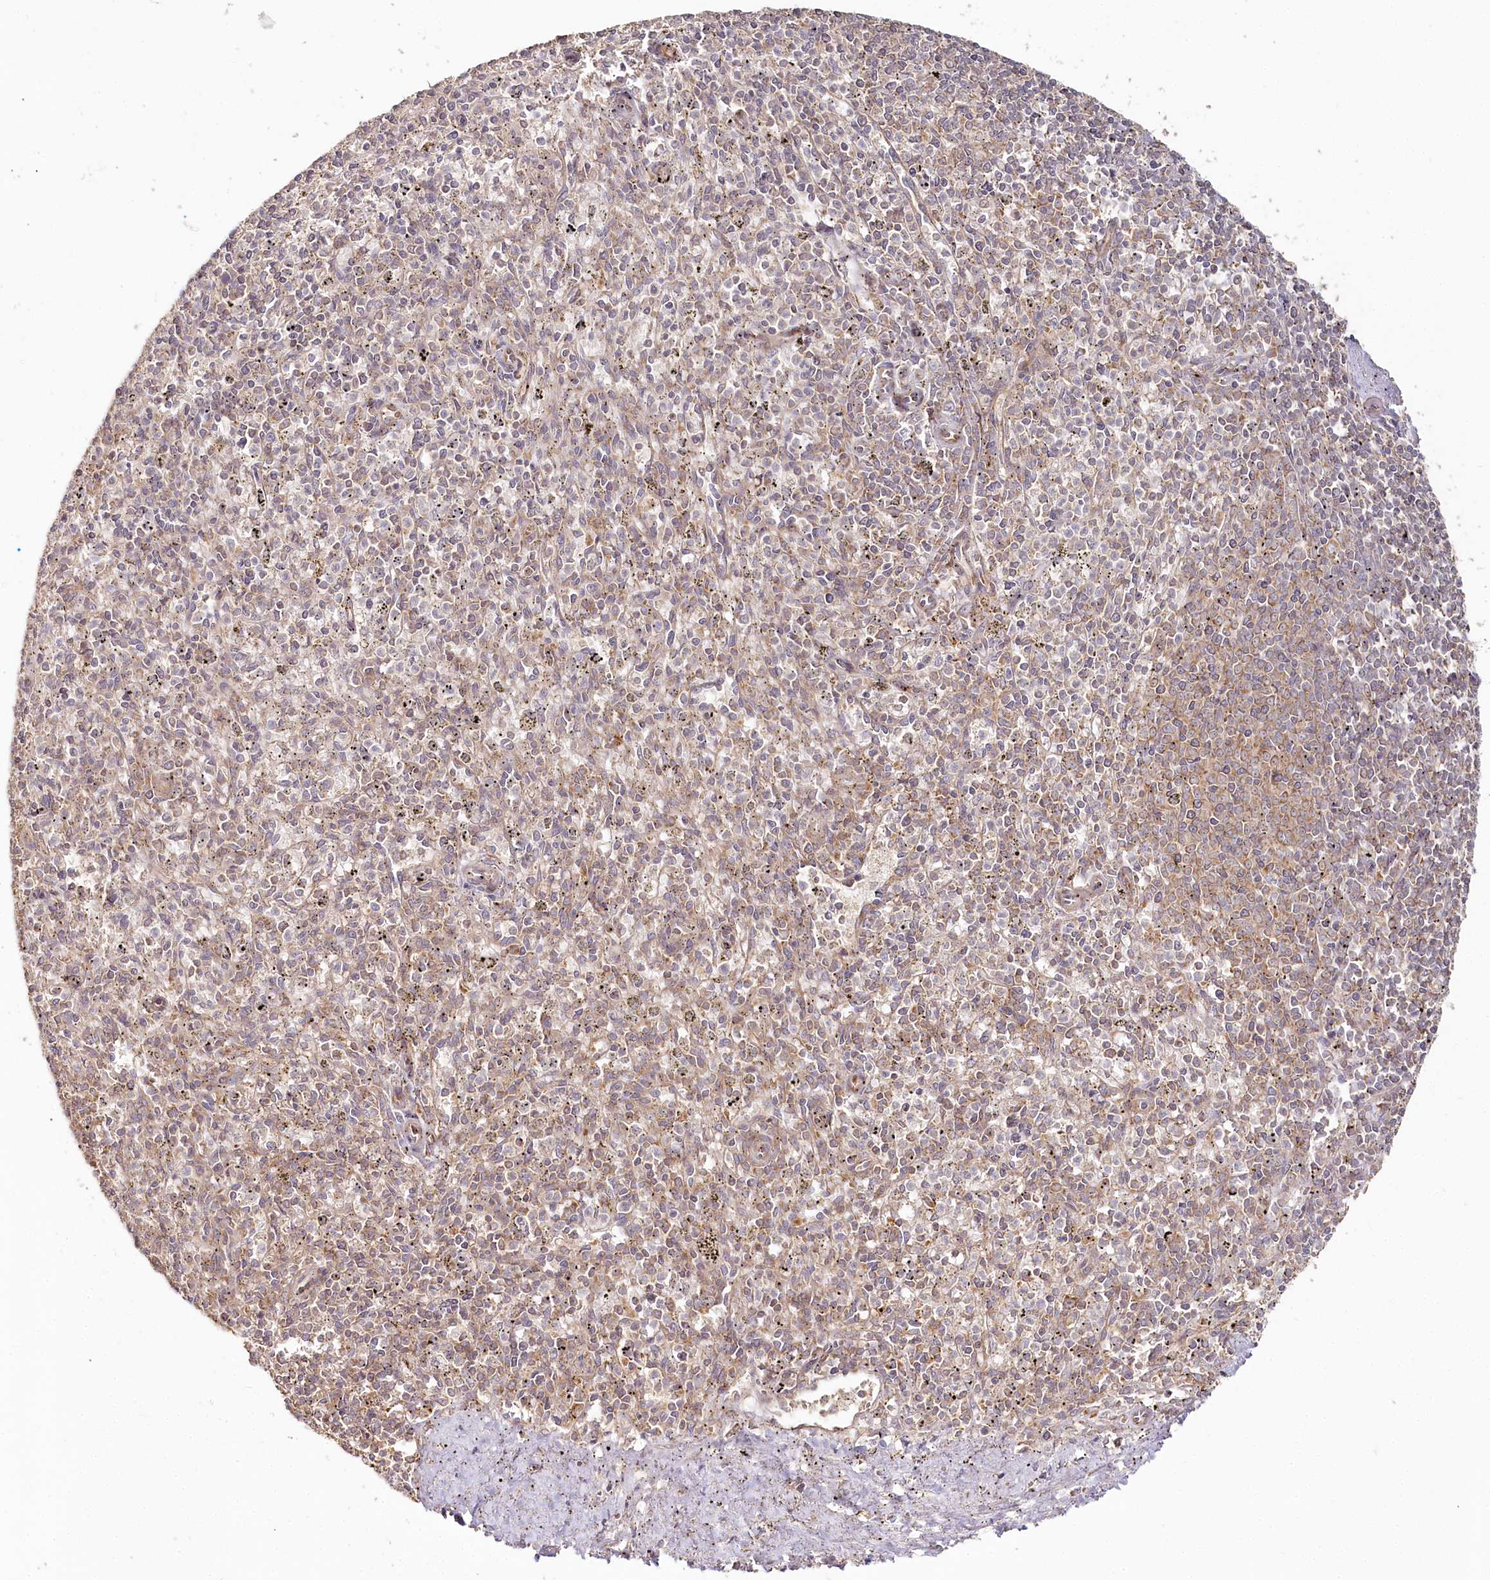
{"staining": {"intensity": "weak", "quantity": "25%-75%", "location": "cytoplasmic/membranous"}, "tissue": "spleen", "cell_type": "Cells in red pulp", "image_type": "normal", "snomed": [{"axis": "morphology", "description": "Normal tissue, NOS"}, {"axis": "topography", "description": "Spleen"}], "caption": "IHC photomicrograph of normal human spleen stained for a protein (brown), which reveals low levels of weak cytoplasmic/membranous positivity in approximately 25%-75% of cells in red pulp.", "gene": "OTUD4", "patient": {"sex": "male", "age": 72}}